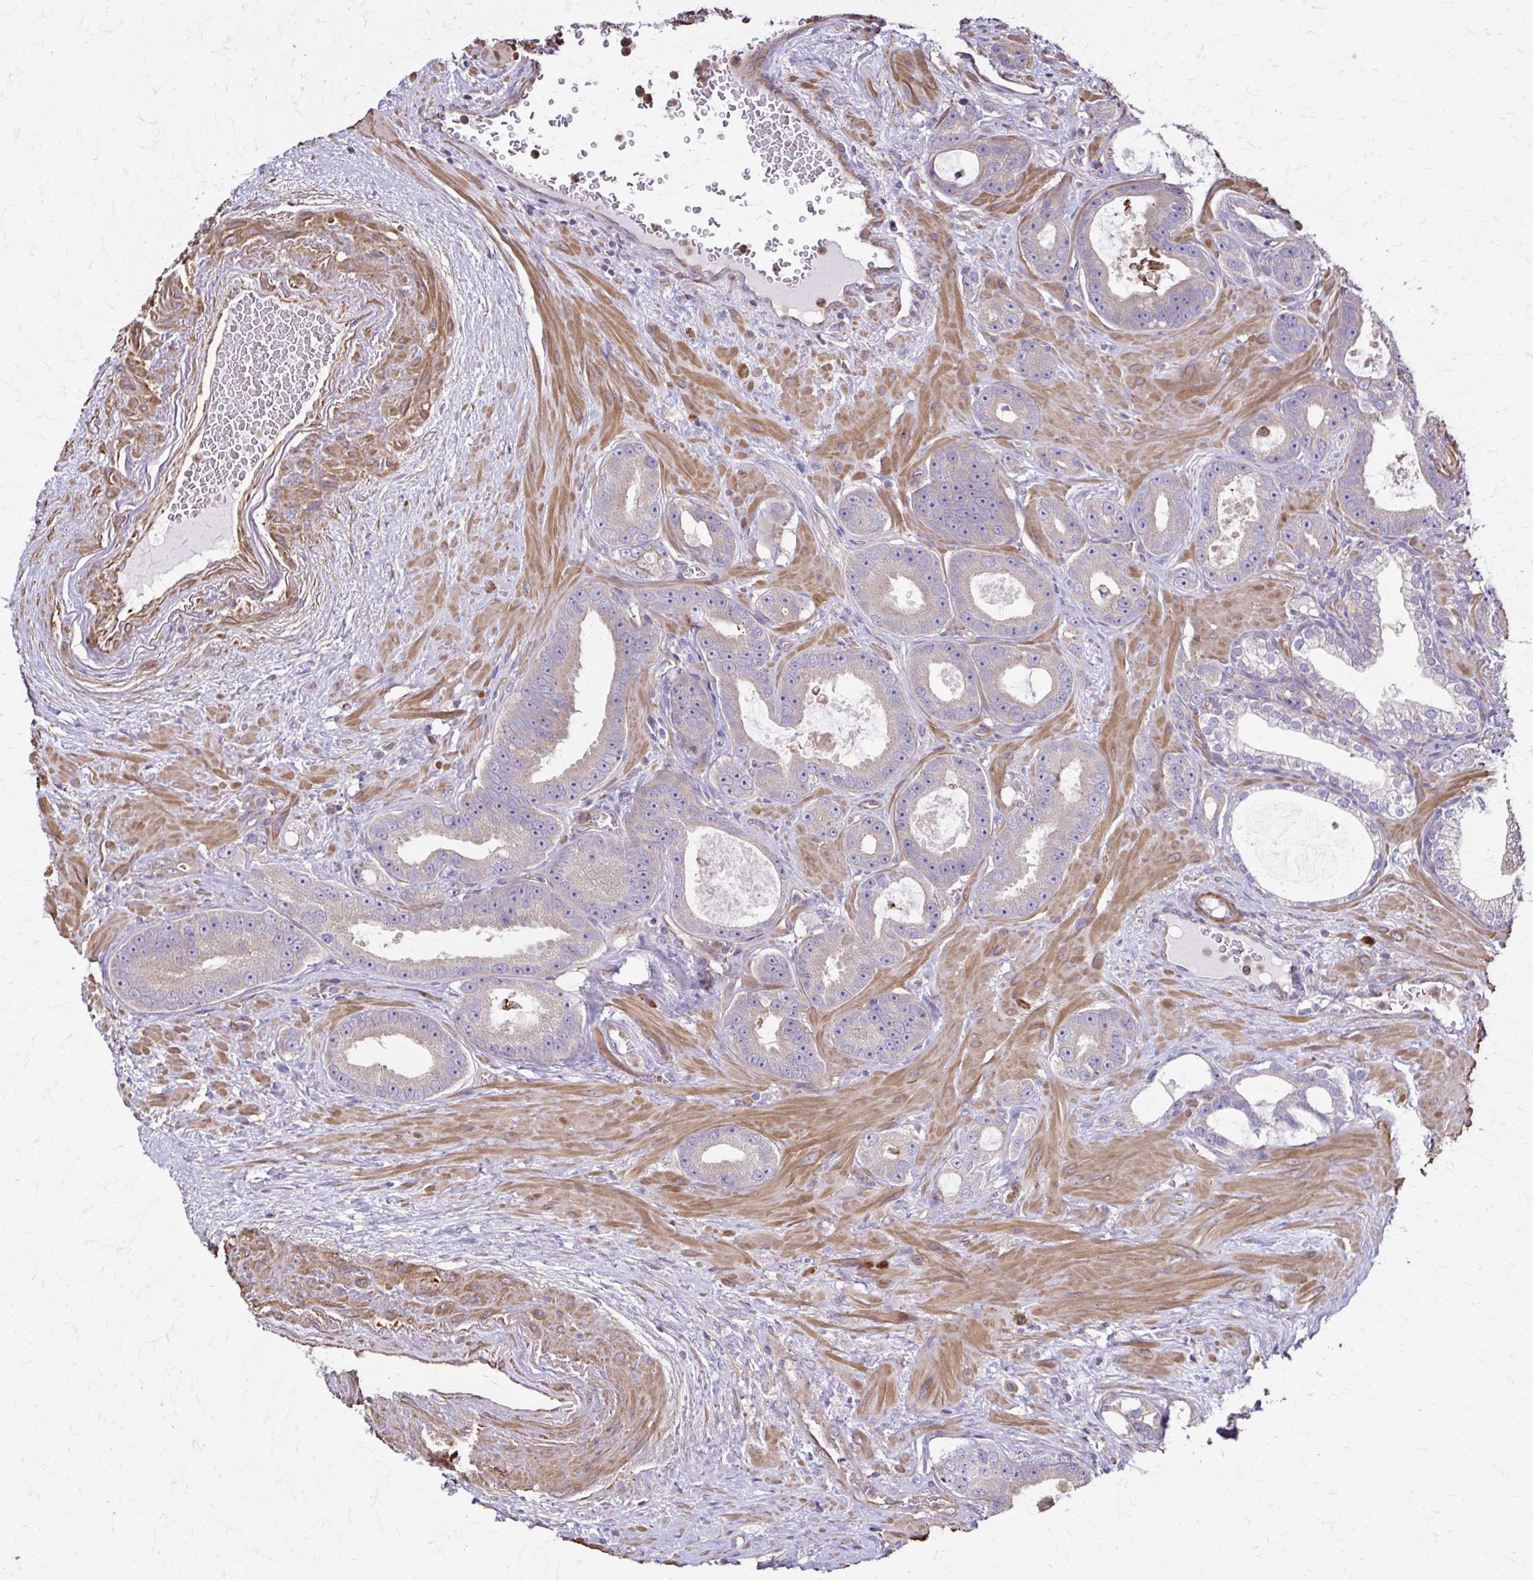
{"staining": {"intensity": "weak", "quantity": "<25%", "location": "cytoplasmic/membranous"}, "tissue": "prostate cancer", "cell_type": "Tumor cells", "image_type": "cancer", "snomed": [{"axis": "morphology", "description": "Adenocarcinoma, High grade"}, {"axis": "topography", "description": "Prostate"}], "caption": "A photomicrograph of adenocarcinoma (high-grade) (prostate) stained for a protein reveals no brown staining in tumor cells.", "gene": "DSP", "patient": {"sex": "male", "age": 65}}